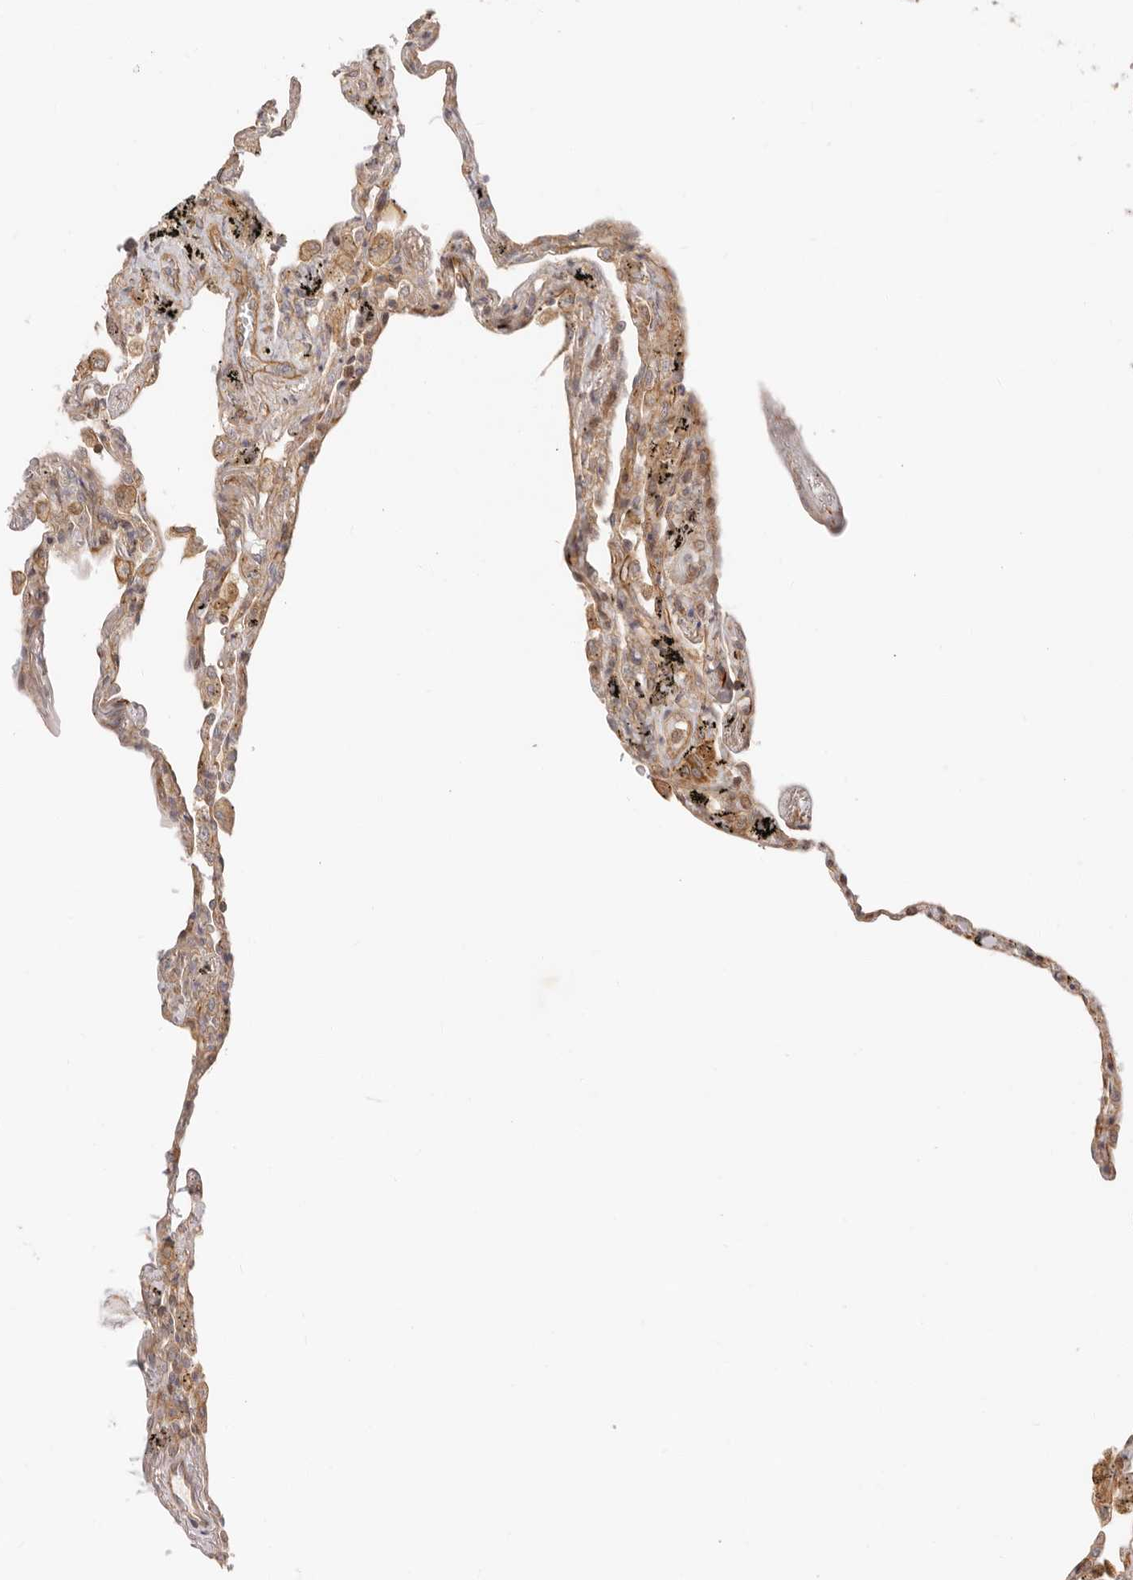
{"staining": {"intensity": "weak", "quantity": "25%-75%", "location": "cytoplasmic/membranous"}, "tissue": "lung", "cell_type": "Alveolar cells", "image_type": "normal", "snomed": [{"axis": "morphology", "description": "Normal tissue, NOS"}, {"axis": "topography", "description": "Lung"}], "caption": "Immunohistochemical staining of unremarkable lung reveals 25%-75% levels of weak cytoplasmic/membranous protein staining in approximately 25%-75% of alveolar cells. The staining is performed using DAB brown chromogen to label protein expression. The nuclei are counter-stained blue using hematoxylin.", "gene": "UFSP1", "patient": {"sex": "male", "age": 59}}